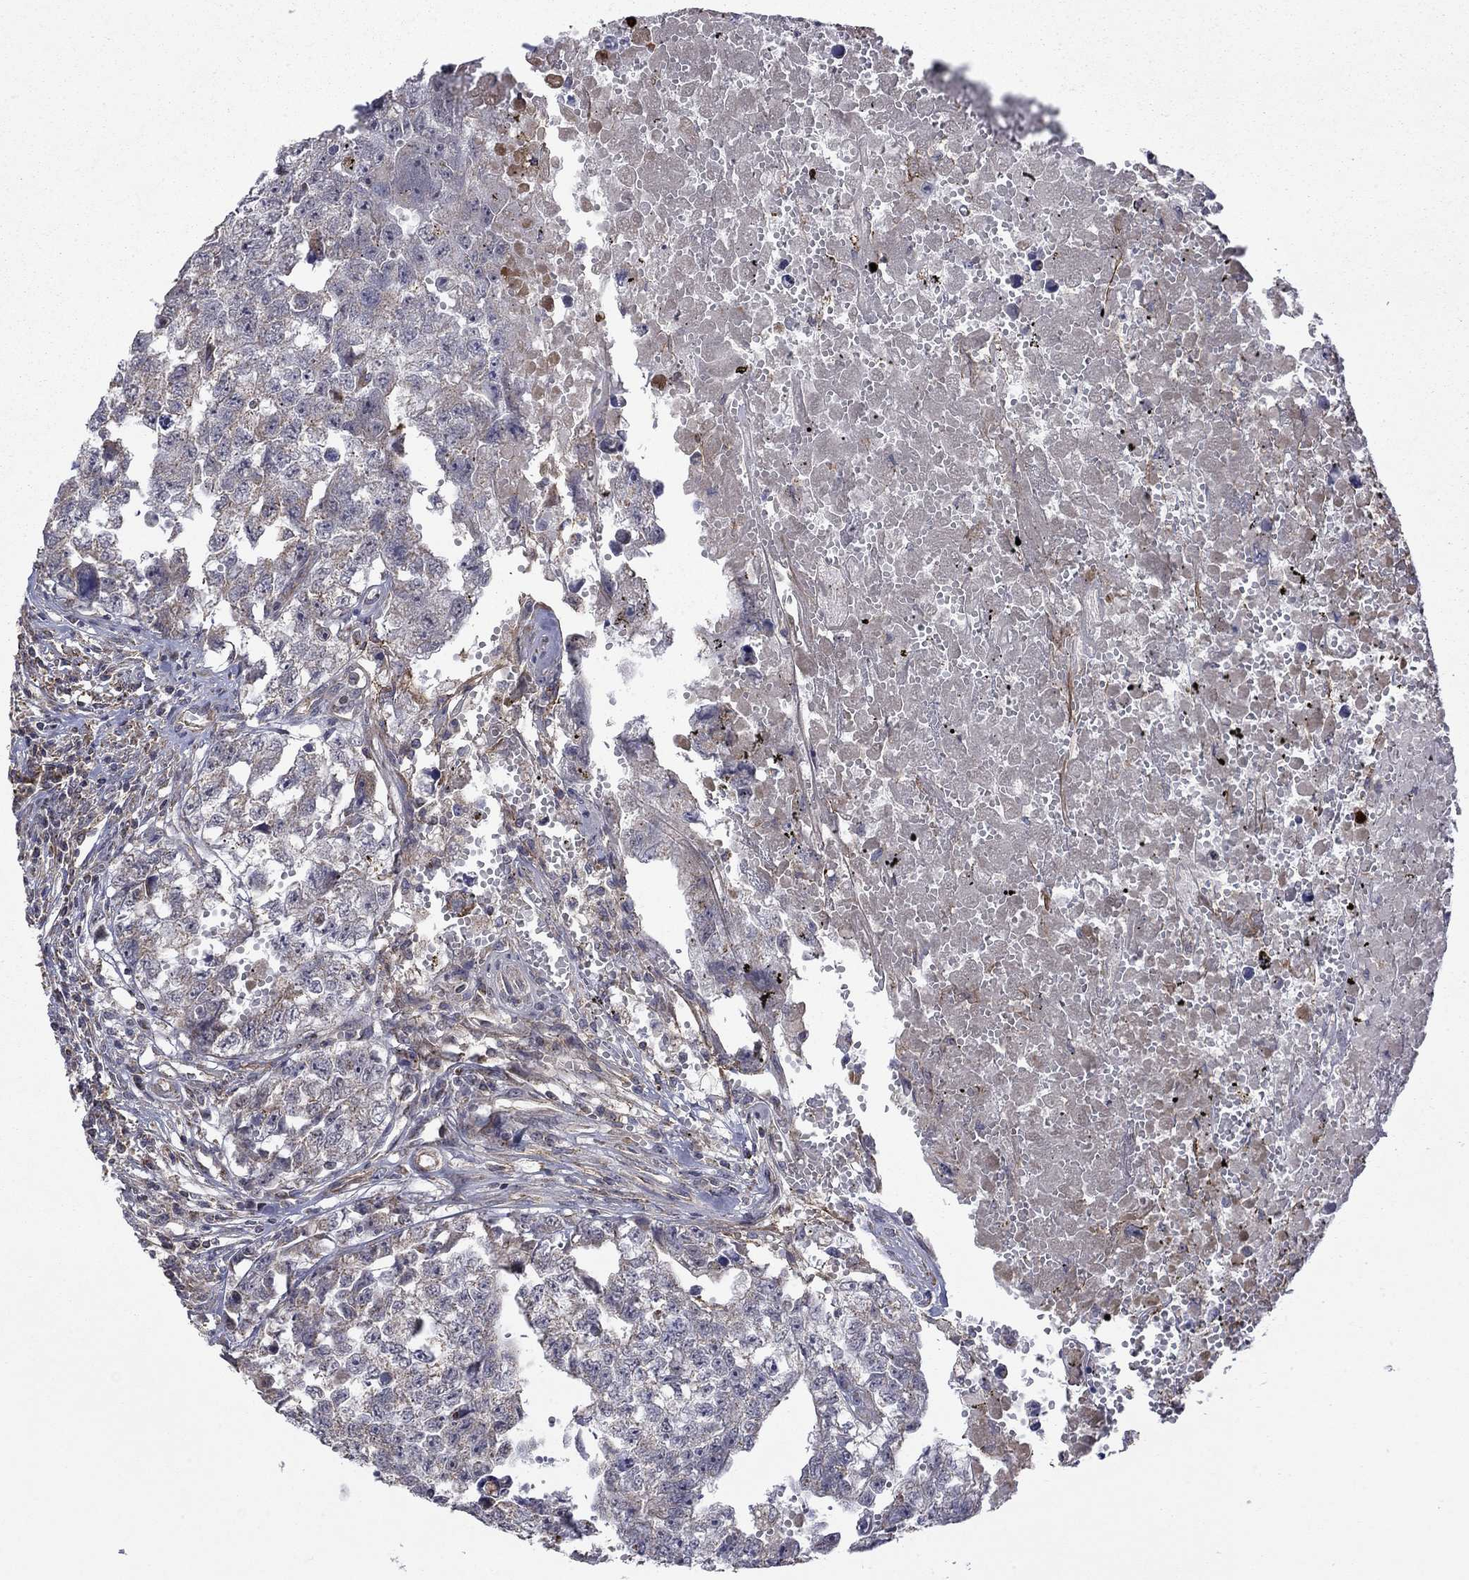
{"staining": {"intensity": "negative", "quantity": "none", "location": "none"}, "tissue": "testis cancer", "cell_type": "Tumor cells", "image_type": "cancer", "snomed": [{"axis": "morphology", "description": "Seminoma, NOS"}, {"axis": "morphology", "description": "Carcinoma, Embryonal, NOS"}, {"axis": "topography", "description": "Testis"}], "caption": "DAB (3,3'-diaminobenzidine) immunohistochemical staining of human seminoma (testis) exhibits no significant staining in tumor cells.", "gene": "DOP1B", "patient": {"sex": "male", "age": 22}}